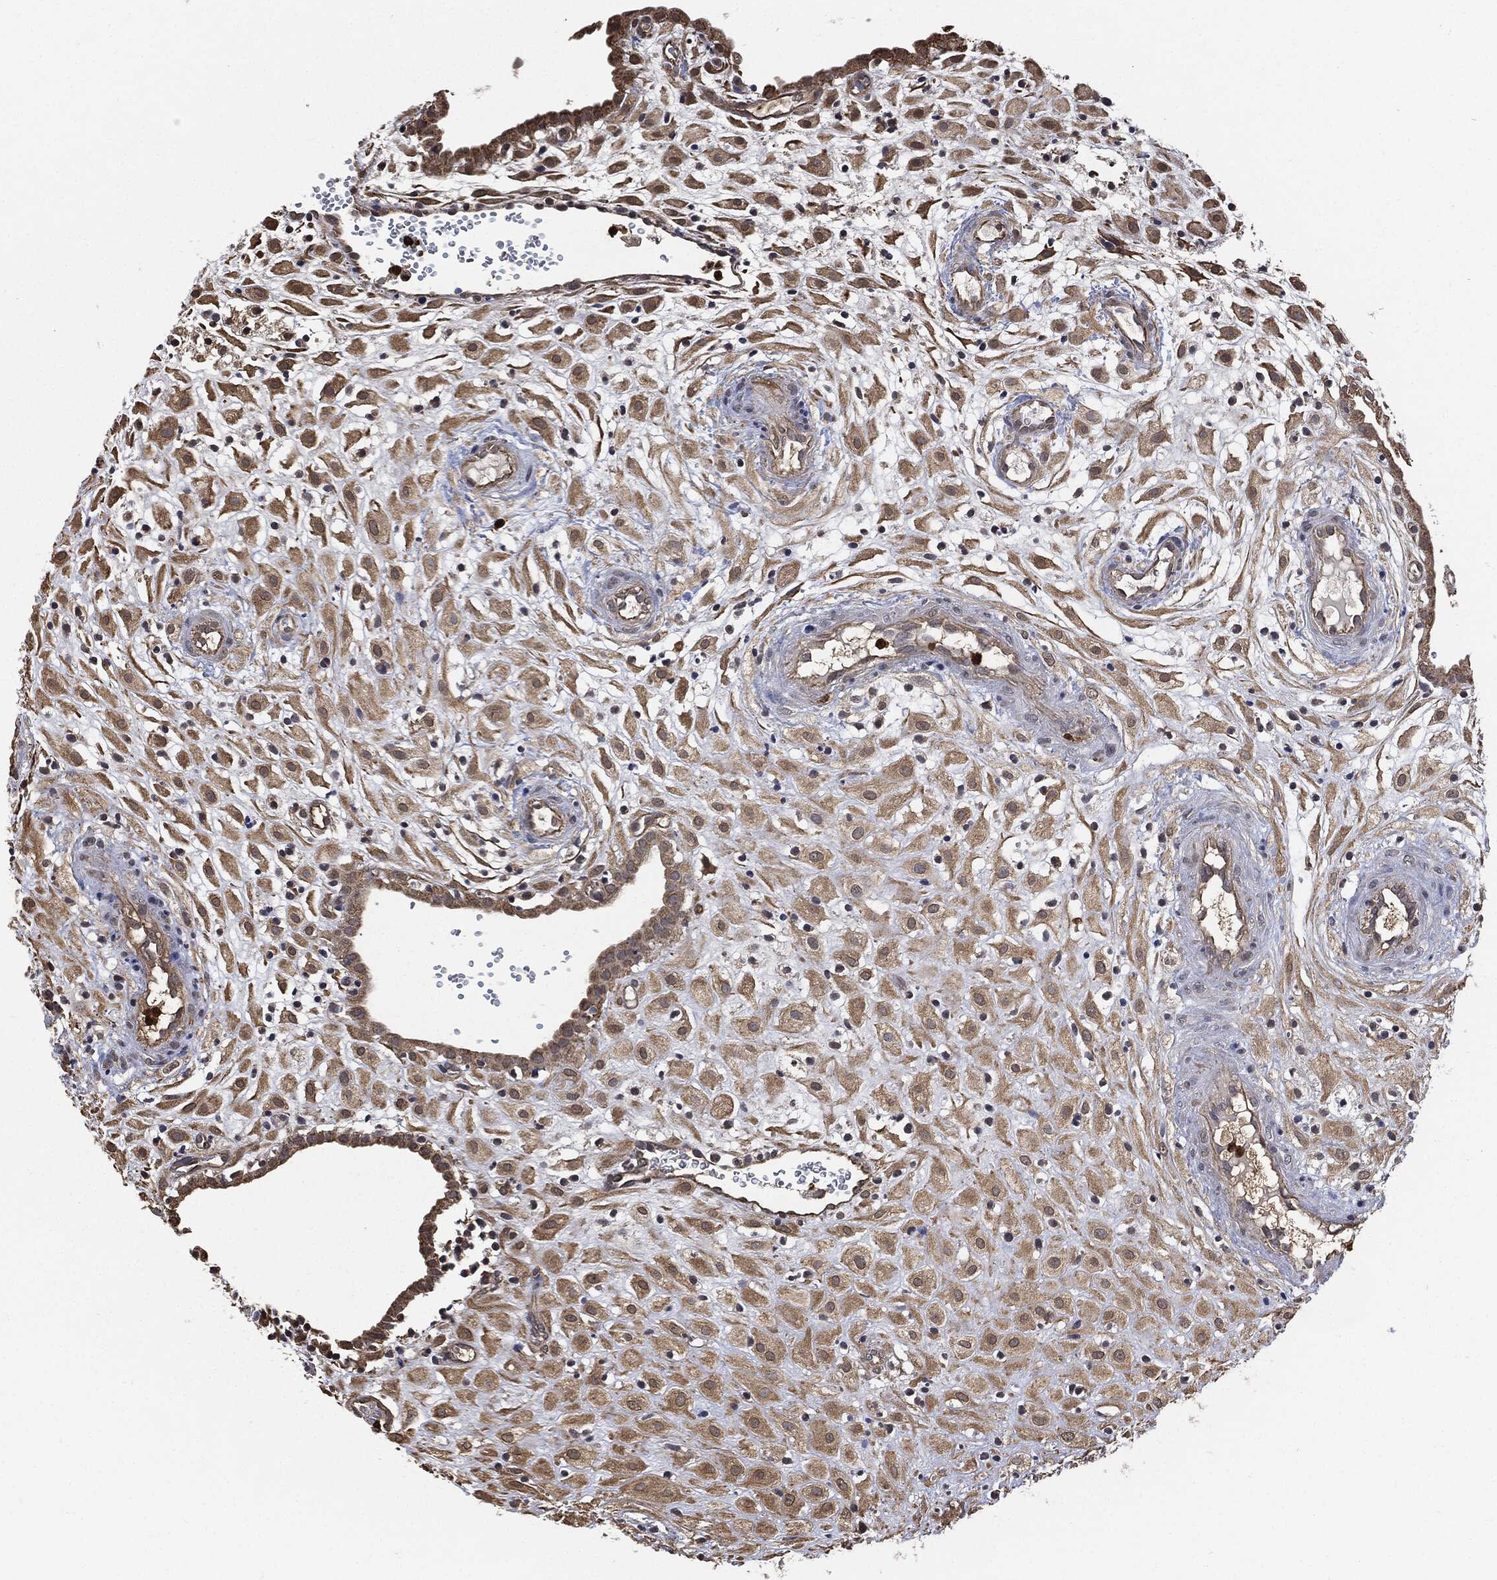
{"staining": {"intensity": "negative", "quantity": "none", "location": "none"}, "tissue": "placenta", "cell_type": "Decidual cells", "image_type": "normal", "snomed": [{"axis": "morphology", "description": "Normal tissue, NOS"}, {"axis": "topography", "description": "Placenta"}], "caption": "Photomicrograph shows no protein staining in decidual cells of normal placenta.", "gene": "S100A9", "patient": {"sex": "female", "age": 24}}